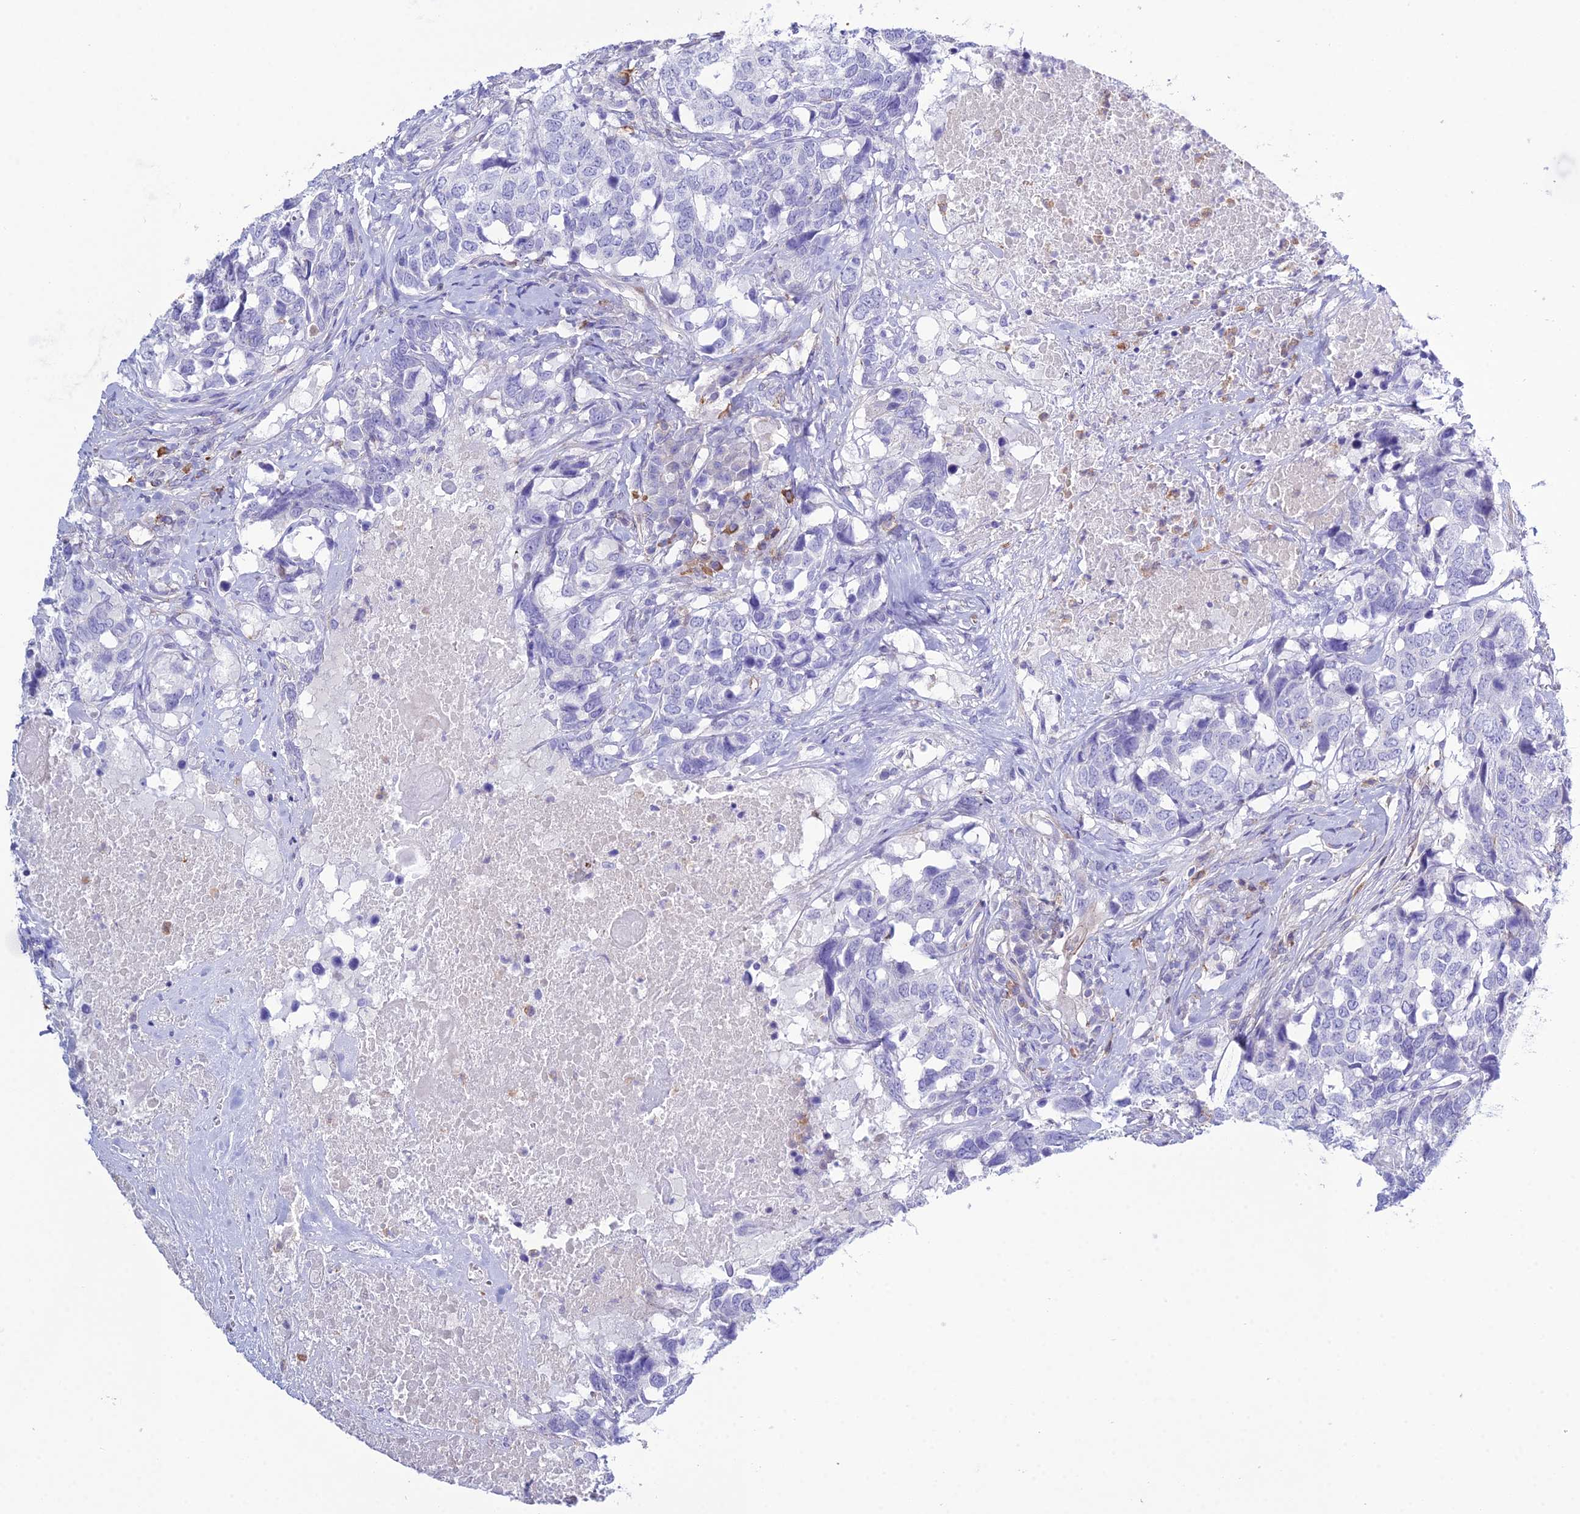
{"staining": {"intensity": "negative", "quantity": "none", "location": "none"}, "tissue": "head and neck cancer", "cell_type": "Tumor cells", "image_type": "cancer", "snomed": [{"axis": "morphology", "description": "Squamous cell carcinoma, NOS"}, {"axis": "topography", "description": "Head-Neck"}], "caption": "Tumor cells show no significant protein staining in head and neck cancer.", "gene": "OR1Q1", "patient": {"sex": "male", "age": 66}}